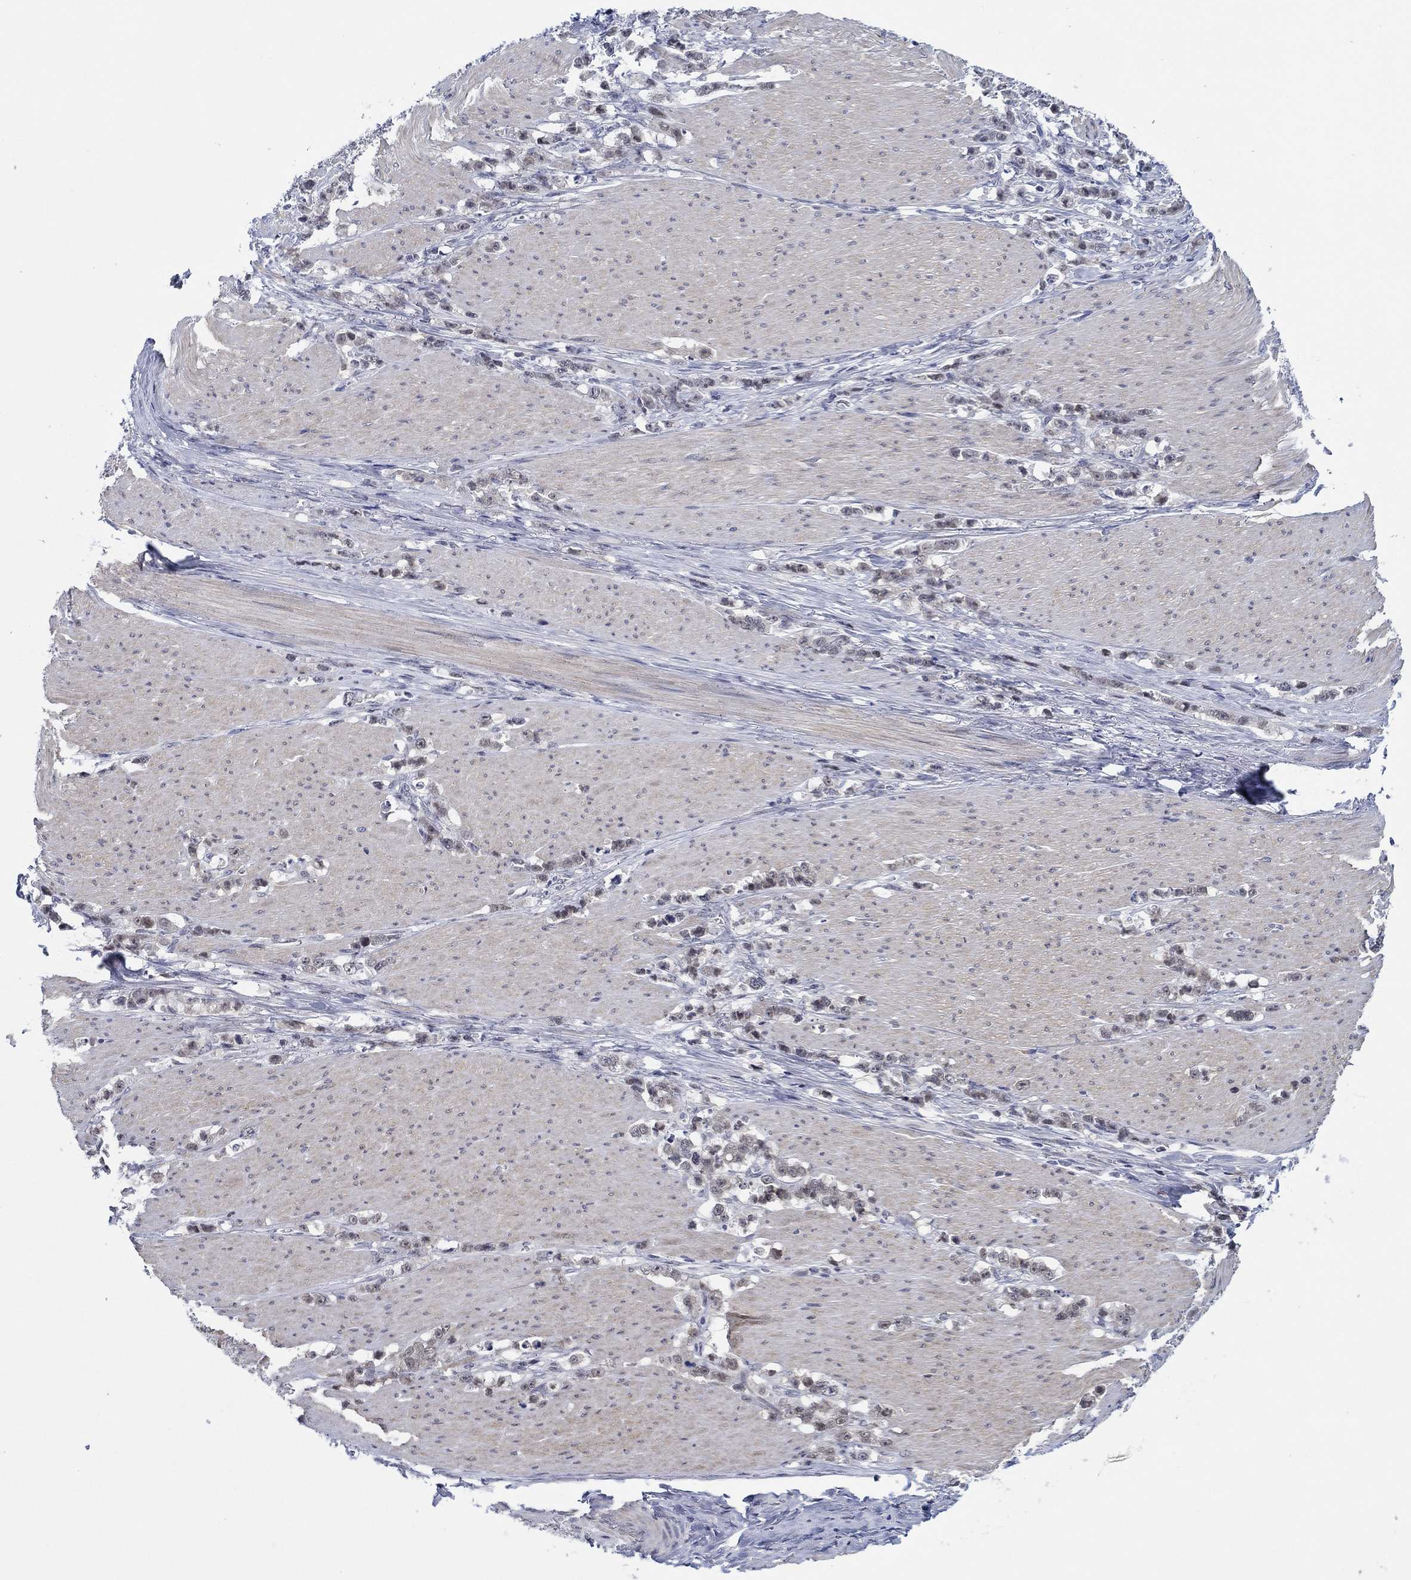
{"staining": {"intensity": "negative", "quantity": "none", "location": "none"}, "tissue": "stomach cancer", "cell_type": "Tumor cells", "image_type": "cancer", "snomed": [{"axis": "morphology", "description": "Adenocarcinoma, NOS"}, {"axis": "topography", "description": "Stomach, lower"}], "caption": "Adenocarcinoma (stomach) stained for a protein using IHC displays no staining tumor cells.", "gene": "SLC34A1", "patient": {"sex": "male", "age": 88}}